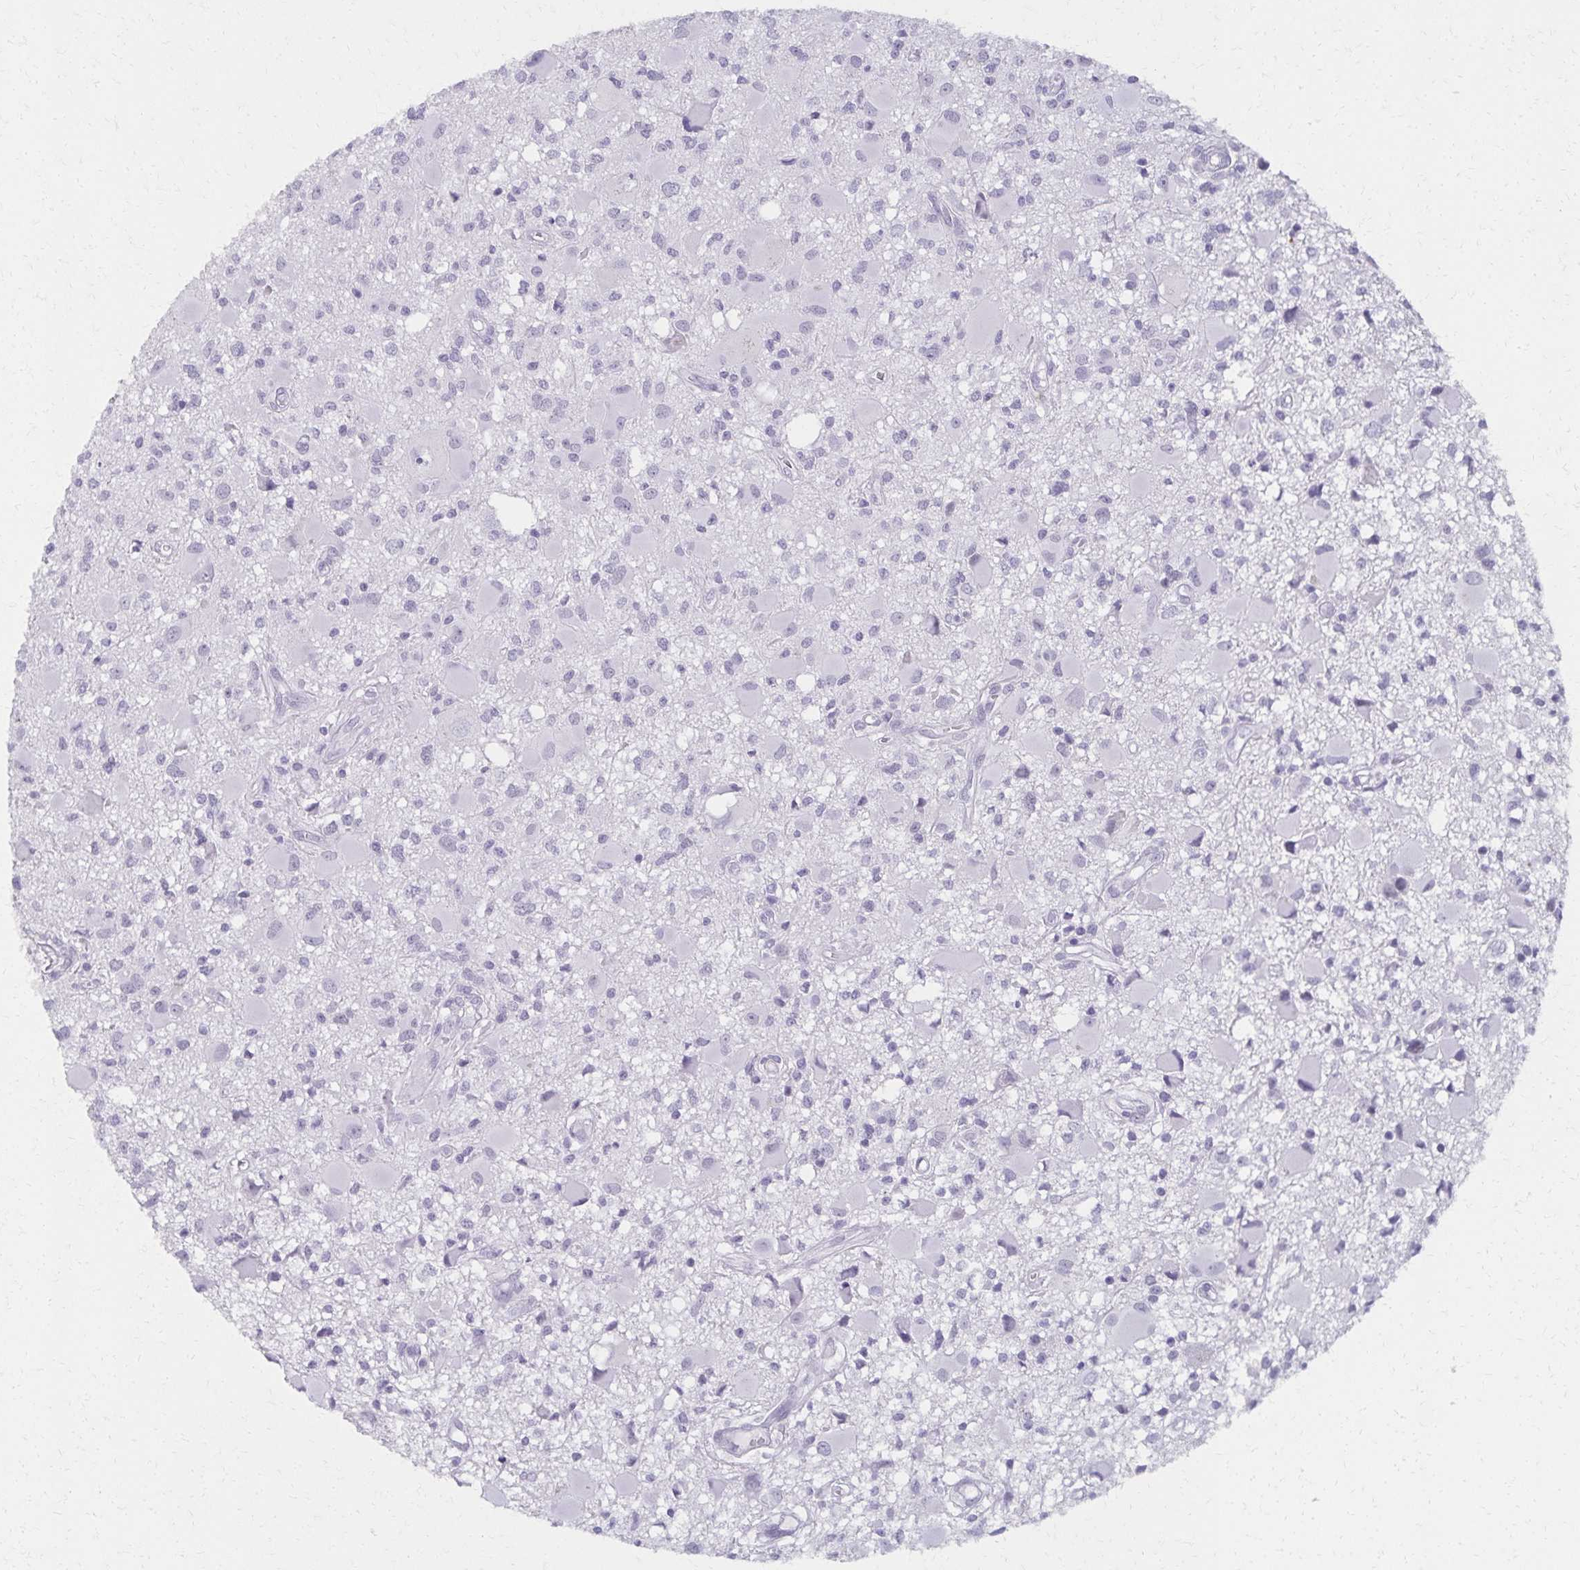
{"staining": {"intensity": "negative", "quantity": "none", "location": "none"}, "tissue": "glioma", "cell_type": "Tumor cells", "image_type": "cancer", "snomed": [{"axis": "morphology", "description": "Glioma, malignant, High grade"}, {"axis": "topography", "description": "Brain"}], "caption": "This micrograph is of malignant high-grade glioma stained with IHC to label a protein in brown with the nuclei are counter-stained blue. There is no positivity in tumor cells.", "gene": "MORC4", "patient": {"sex": "male", "age": 54}}